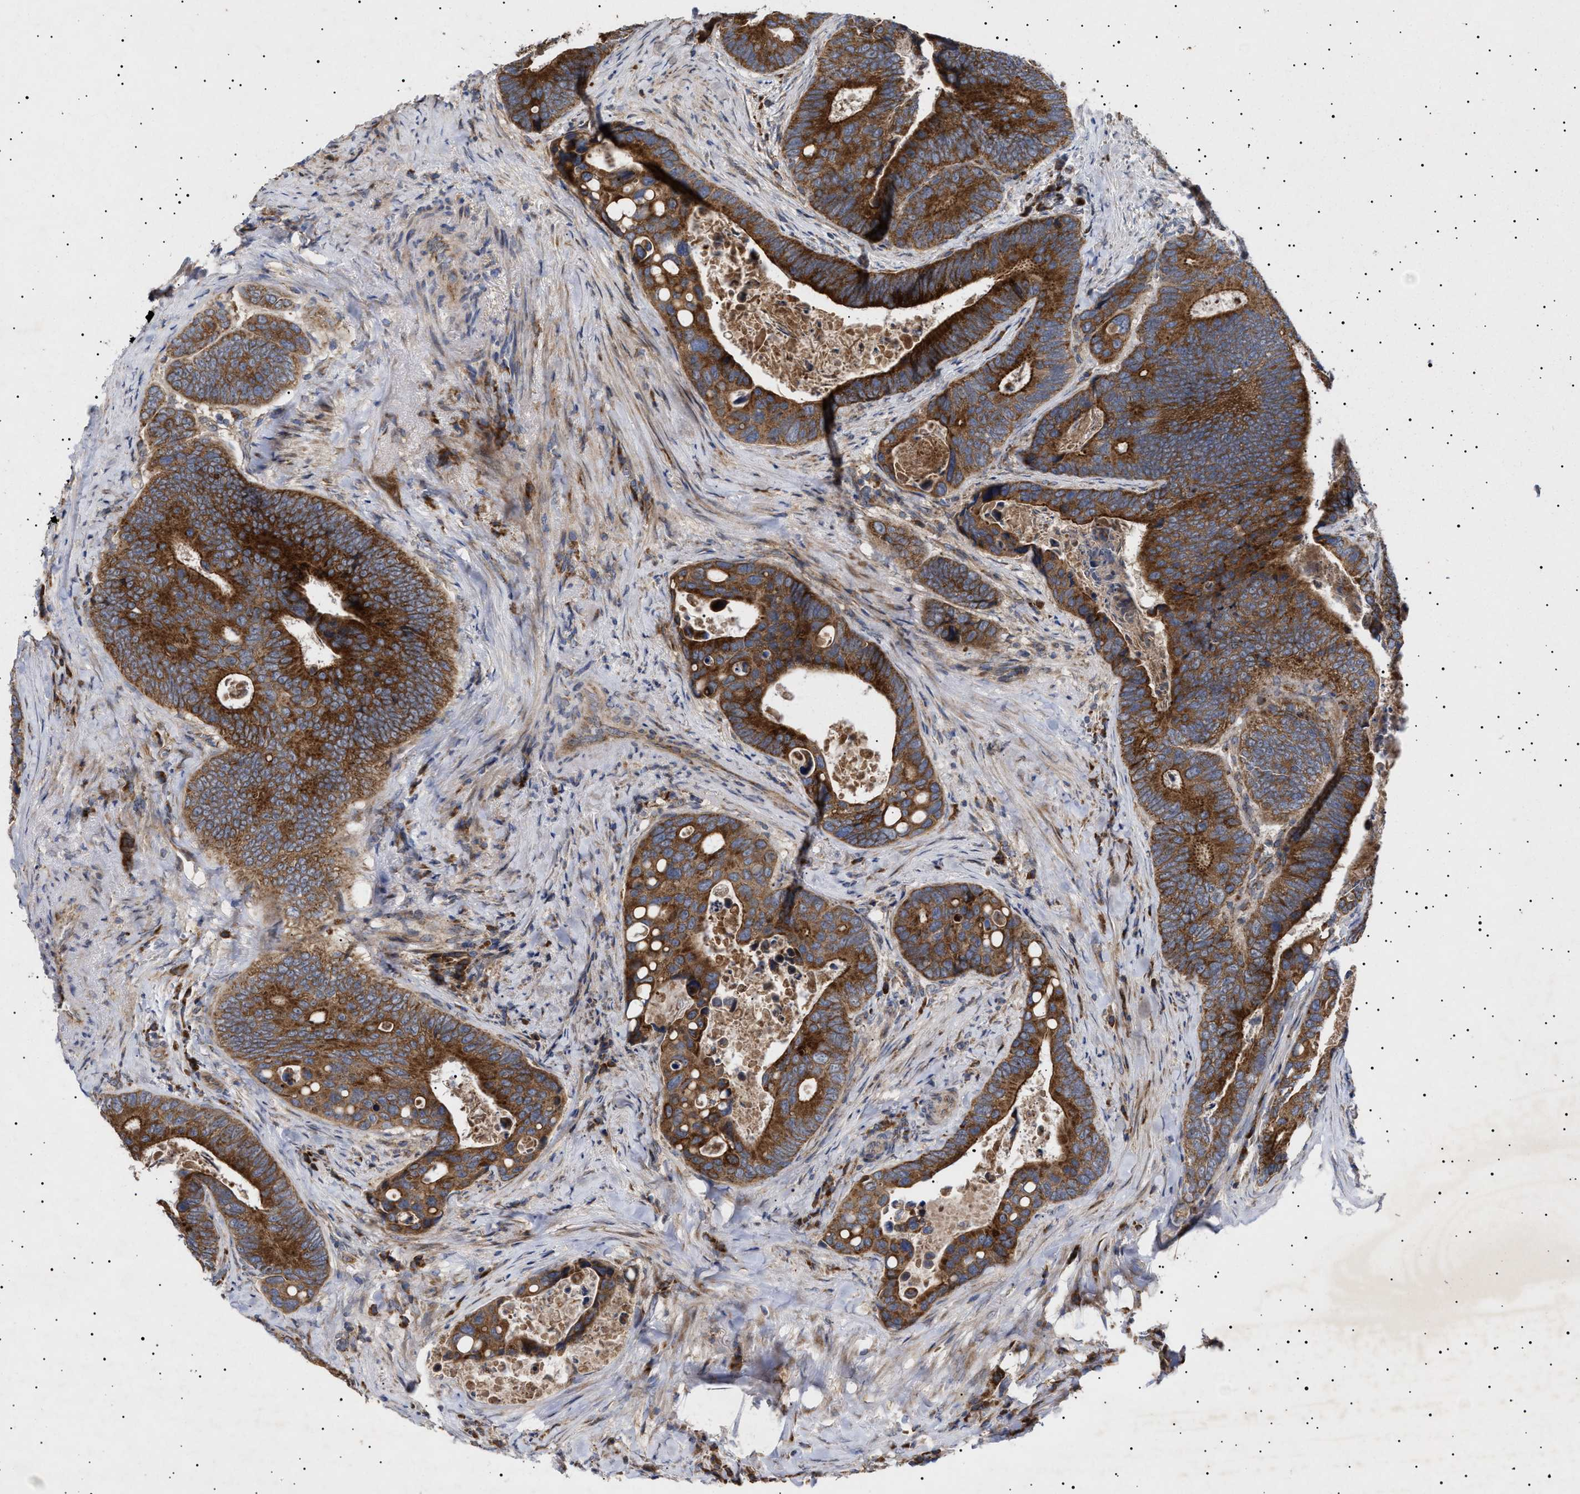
{"staining": {"intensity": "strong", "quantity": ">75%", "location": "cytoplasmic/membranous"}, "tissue": "colorectal cancer", "cell_type": "Tumor cells", "image_type": "cancer", "snomed": [{"axis": "morphology", "description": "Inflammation, NOS"}, {"axis": "morphology", "description": "Adenocarcinoma, NOS"}, {"axis": "topography", "description": "Colon"}], "caption": "An immunohistochemistry (IHC) micrograph of neoplastic tissue is shown. Protein staining in brown labels strong cytoplasmic/membranous positivity in colorectal cancer within tumor cells.", "gene": "MRPL10", "patient": {"sex": "male", "age": 72}}